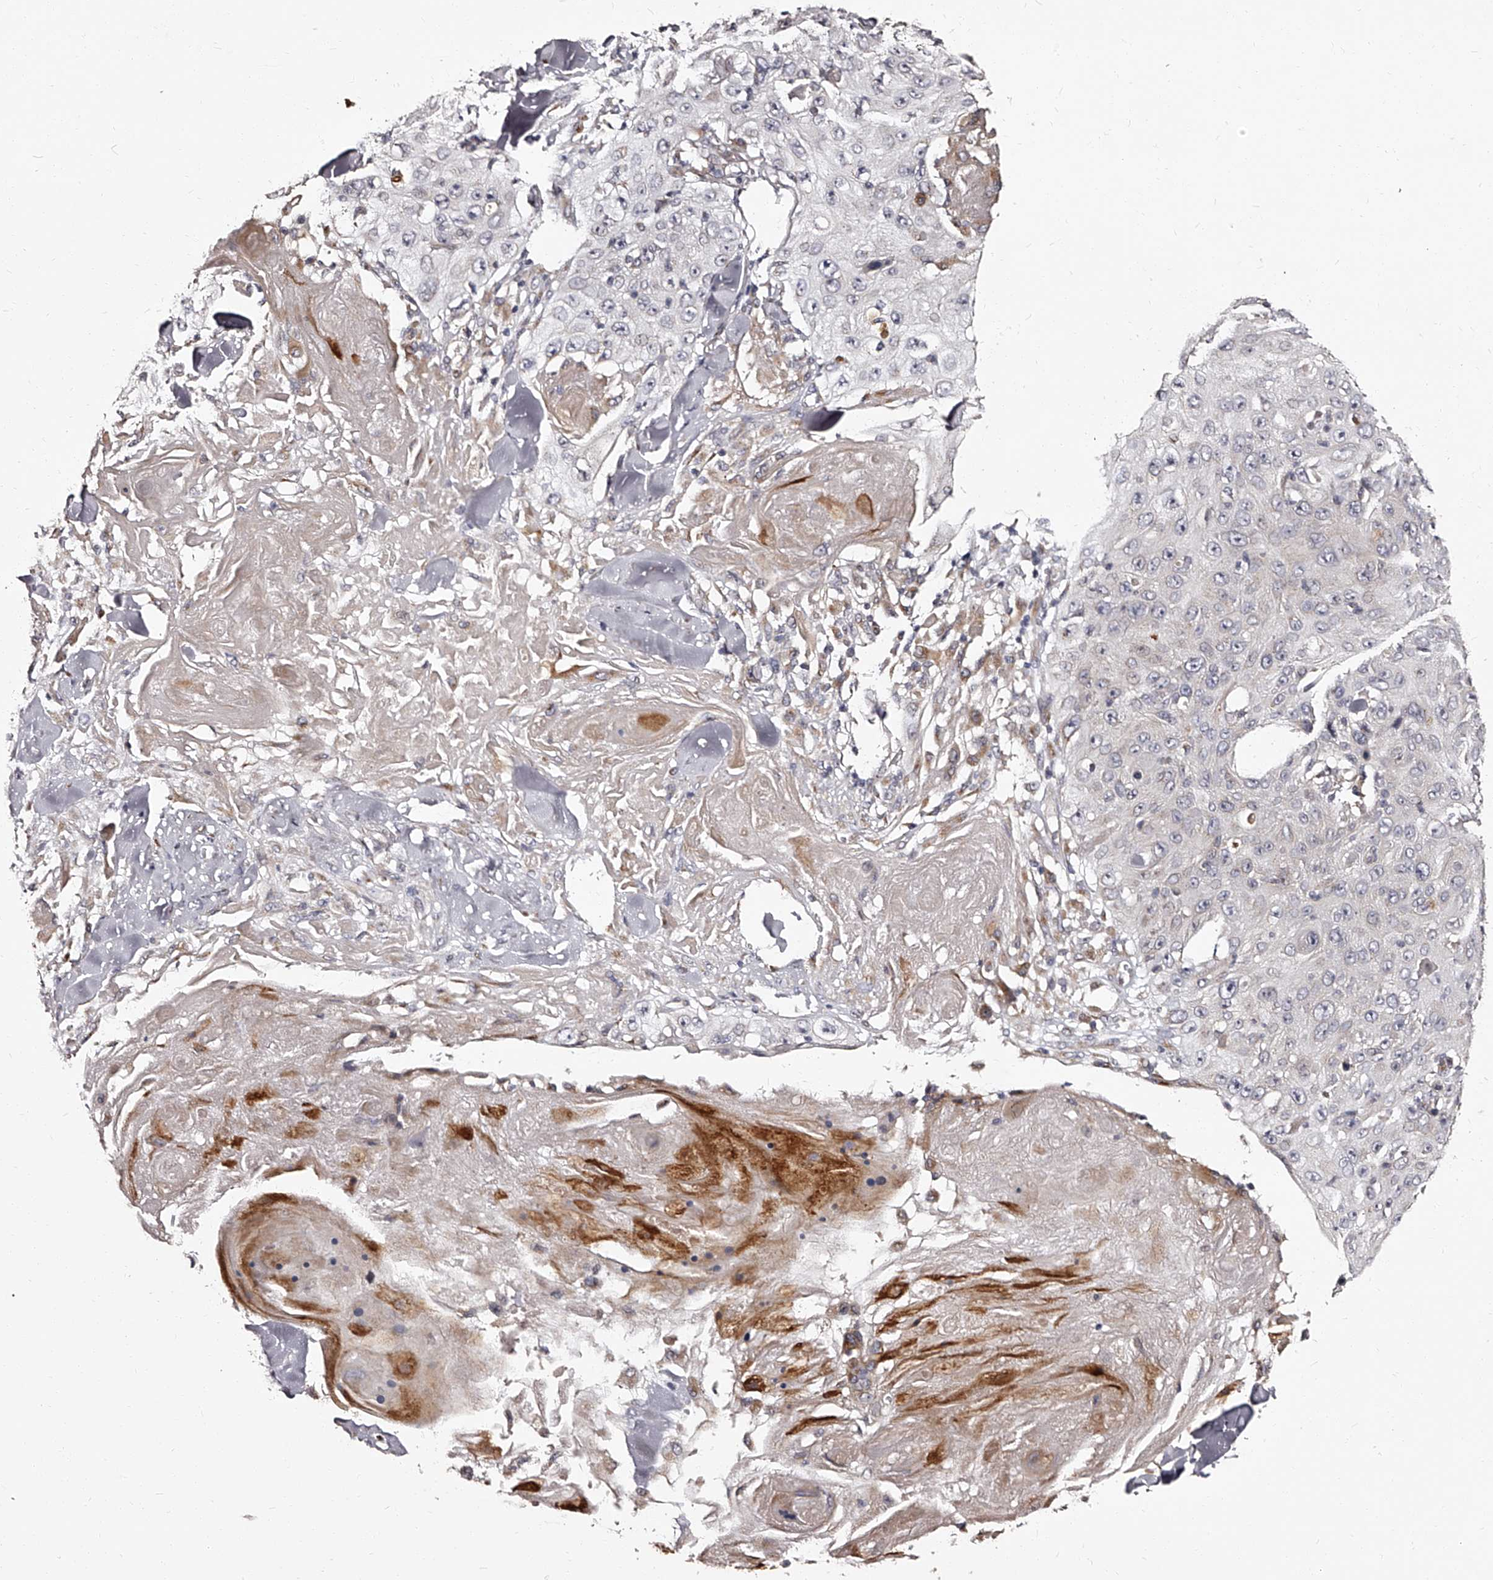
{"staining": {"intensity": "negative", "quantity": "none", "location": "none"}, "tissue": "skin cancer", "cell_type": "Tumor cells", "image_type": "cancer", "snomed": [{"axis": "morphology", "description": "Squamous cell carcinoma, NOS"}, {"axis": "topography", "description": "Skin"}], "caption": "Tumor cells show no significant protein staining in skin cancer (squamous cell carcinoma).", "gene": "RSC1A1", "patient": {"sex": "male", "age": 86}}